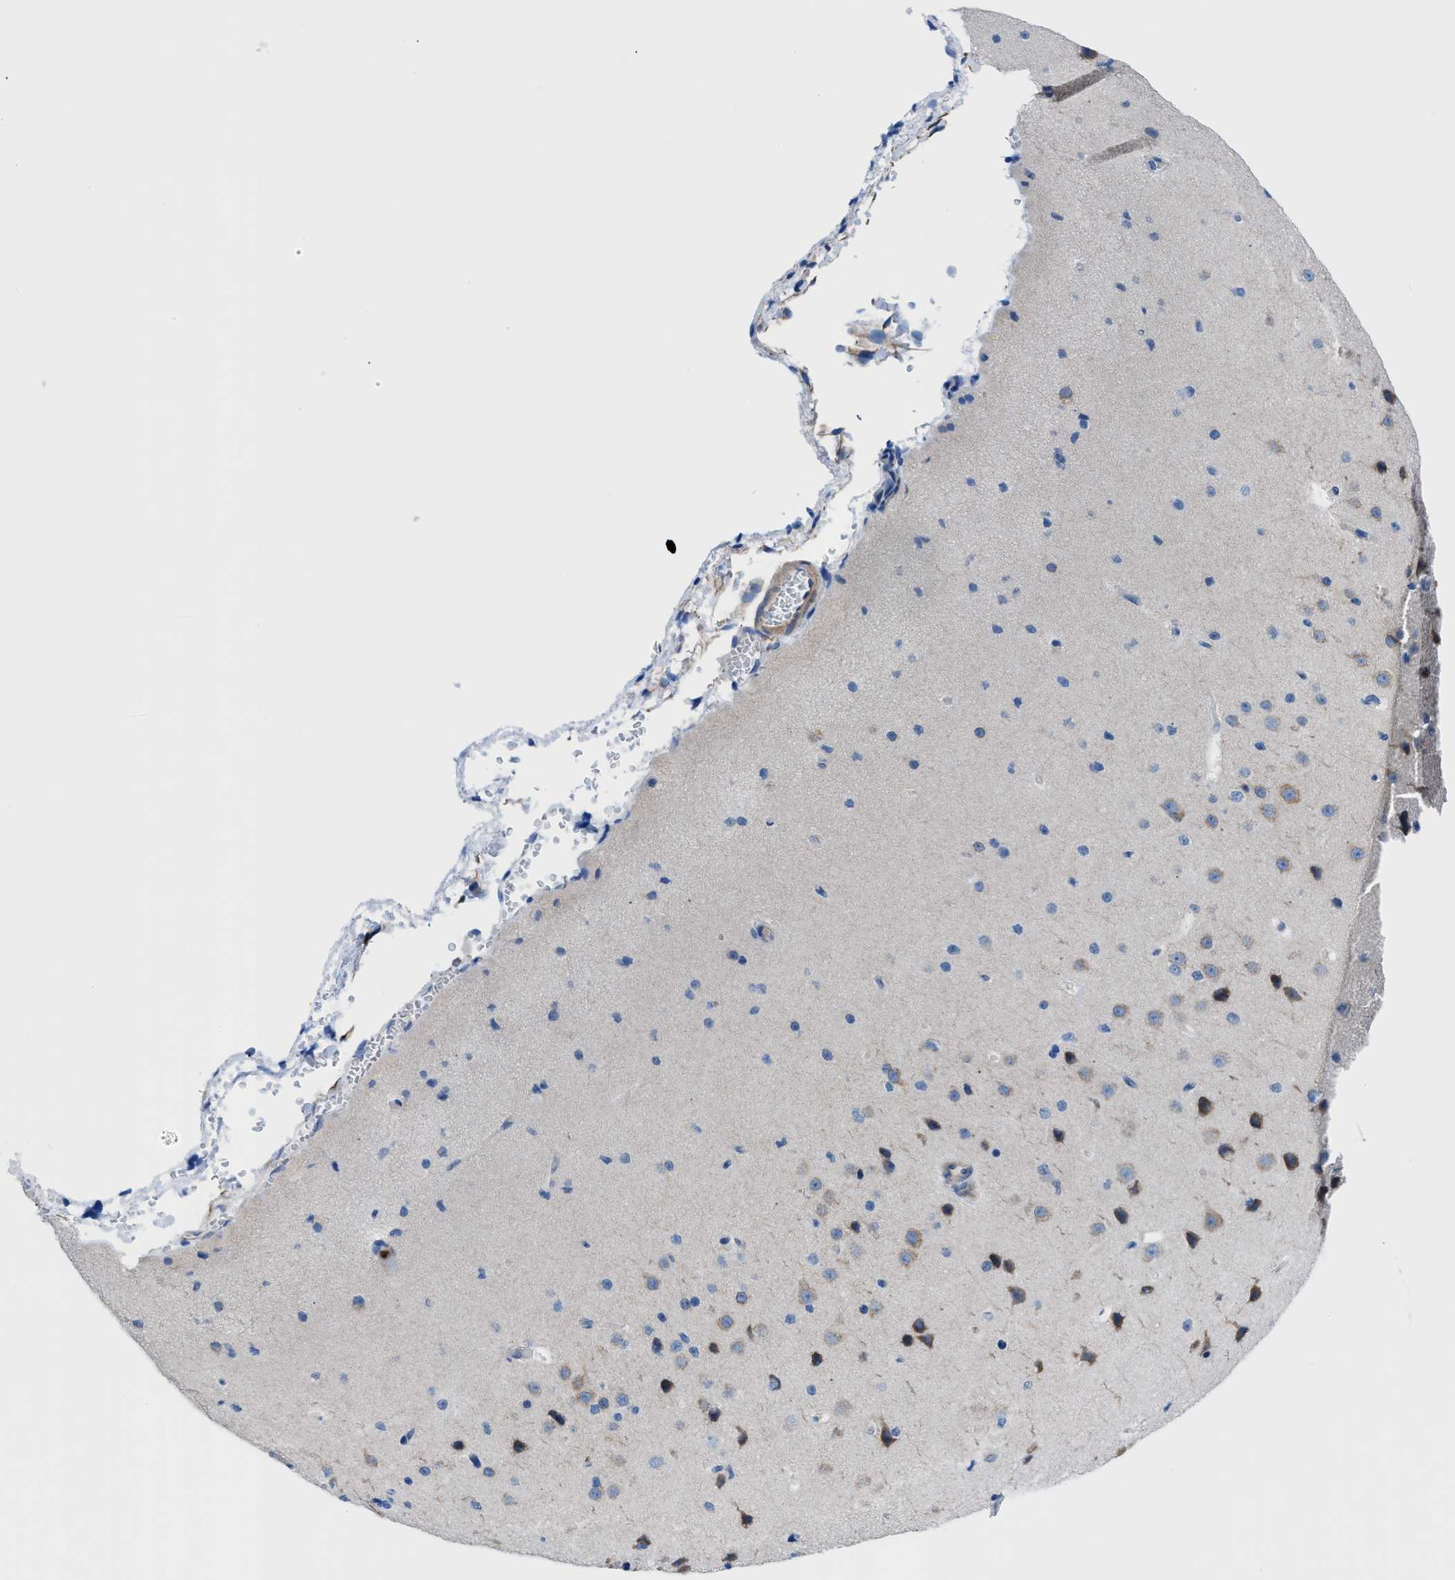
{"staining": {"intensity": "negative", "quantity": "none", "location": "none"}, "tissue": "cerebral cortex", "cell_type": "Endothelial cells", "image_type": "normal", "snomed": [{"axis": "morphology", "description": "Normal tissue, NOS"}, {"axis": "morphology", "description": "Developmental malformation"}, {"axis": "topography", "description": "Cerebral cortex"}], "caption": "An IHC micrograph of normal cerebral cortex is shown. There is no staining in endothelial cells of cerebral cortex. (DAB immunohistochemistry (IHC) with hematoxylin counter stain).", "gene": "ITPR1", "patient": {"sex": "female", "age": 30}}